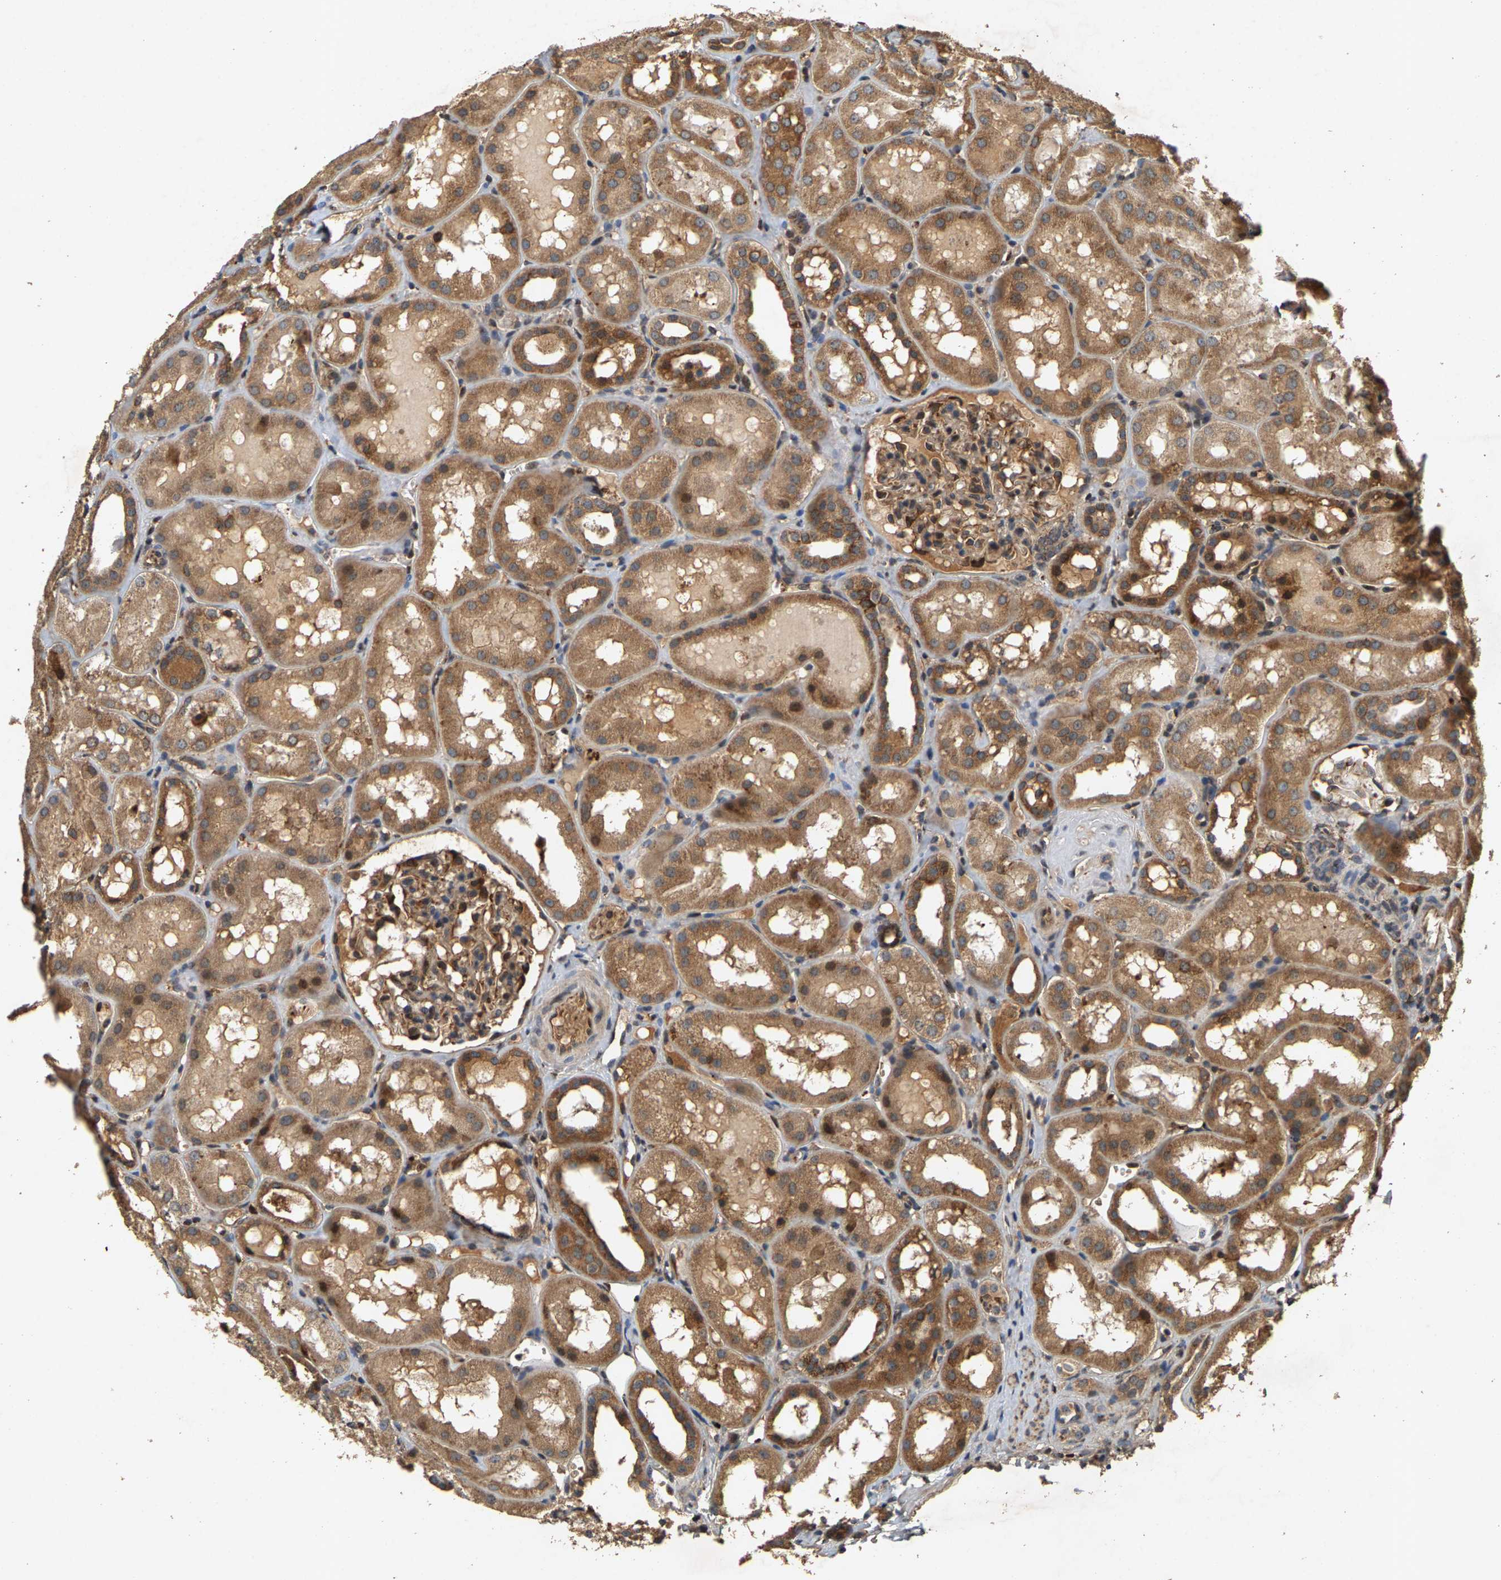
{"staining": {"intensity": "moderate", "quantity": ">75%", "location": "cytoplasmic/membranous"}, "tissue": "kidney", "cell_type": "Cells in glomeruli", "image_type": "normal", "snomed": [{"axis": "morphology", "description": "Normal tissue, NOS"}, {"axis": "topography", "description": "Kidney"}, {"axis": "topography", "description": "Urinary bladder"}], "caption": "Immunohistochemical staining of unremarkable kidney displays >75% levels of moderate cytoplasmic/membranous protein expression in approximately >75% of cells in glomeruli. The staining was performed using DAB (3,3'-diaminobenzidine), with brown indicating positive protein expression. Nuclei are stained blue with hematoxylin.", "gene": "CIDEC", "patient": {"sex": "male", "age": 16}}